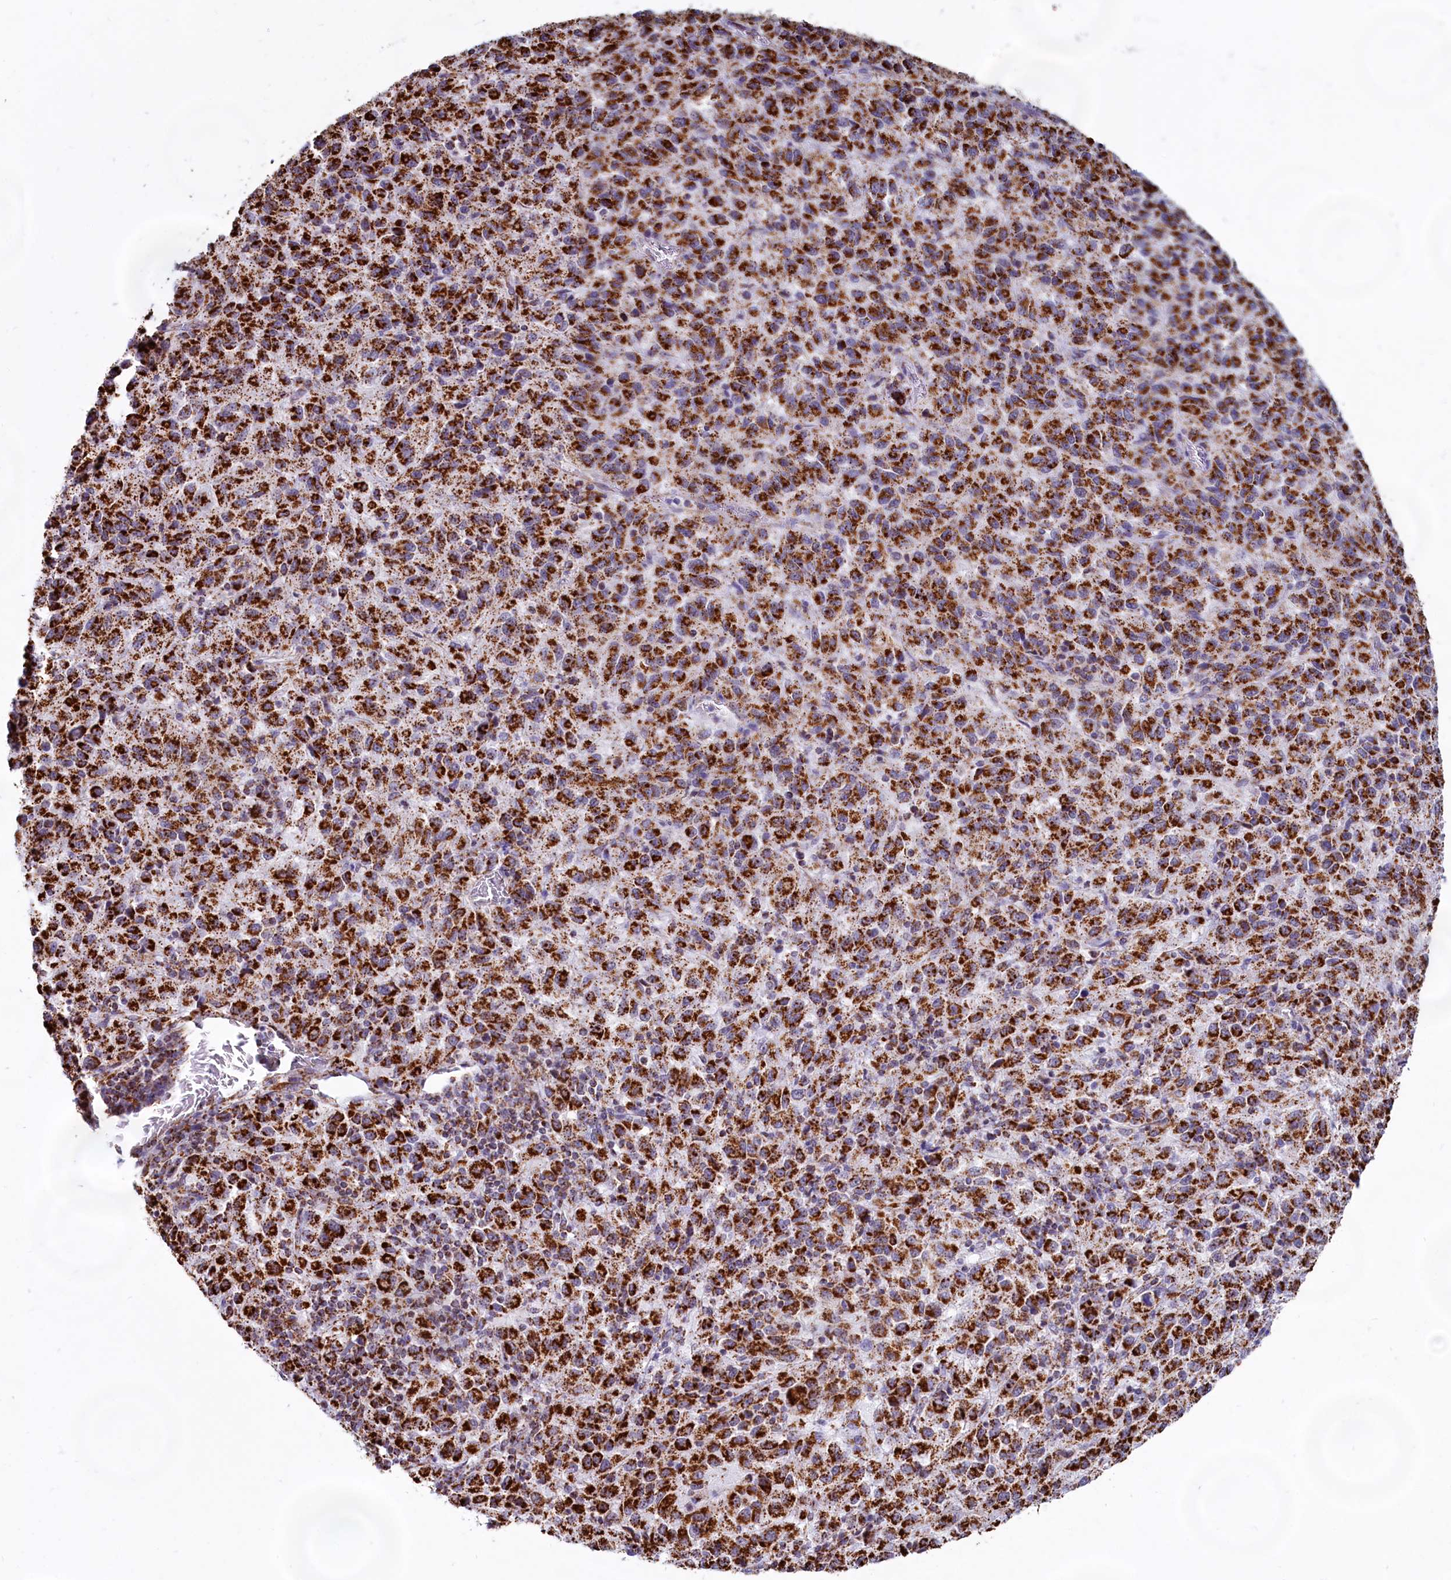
{"staining": {"intensity": "strong", "quantity": ">75%", "location": "cytoplasmic/membranous"}, "tissue": "melanoma", "cell_type": "Tumor cells", "image_type": "cancer", "snomed": [{"axis": "morphology", "description": "Malignant melanoma, Metastatic site"}, {"axis": "topography", "description": "Lung"}], "caption": "Immunohistochemical staining of melanoma shows strong cytoplasmic/membranous protein staining in approximately >75% of tumor cells.", "gene": "C1D", "patient": {"sex": "male", "age": 64}}